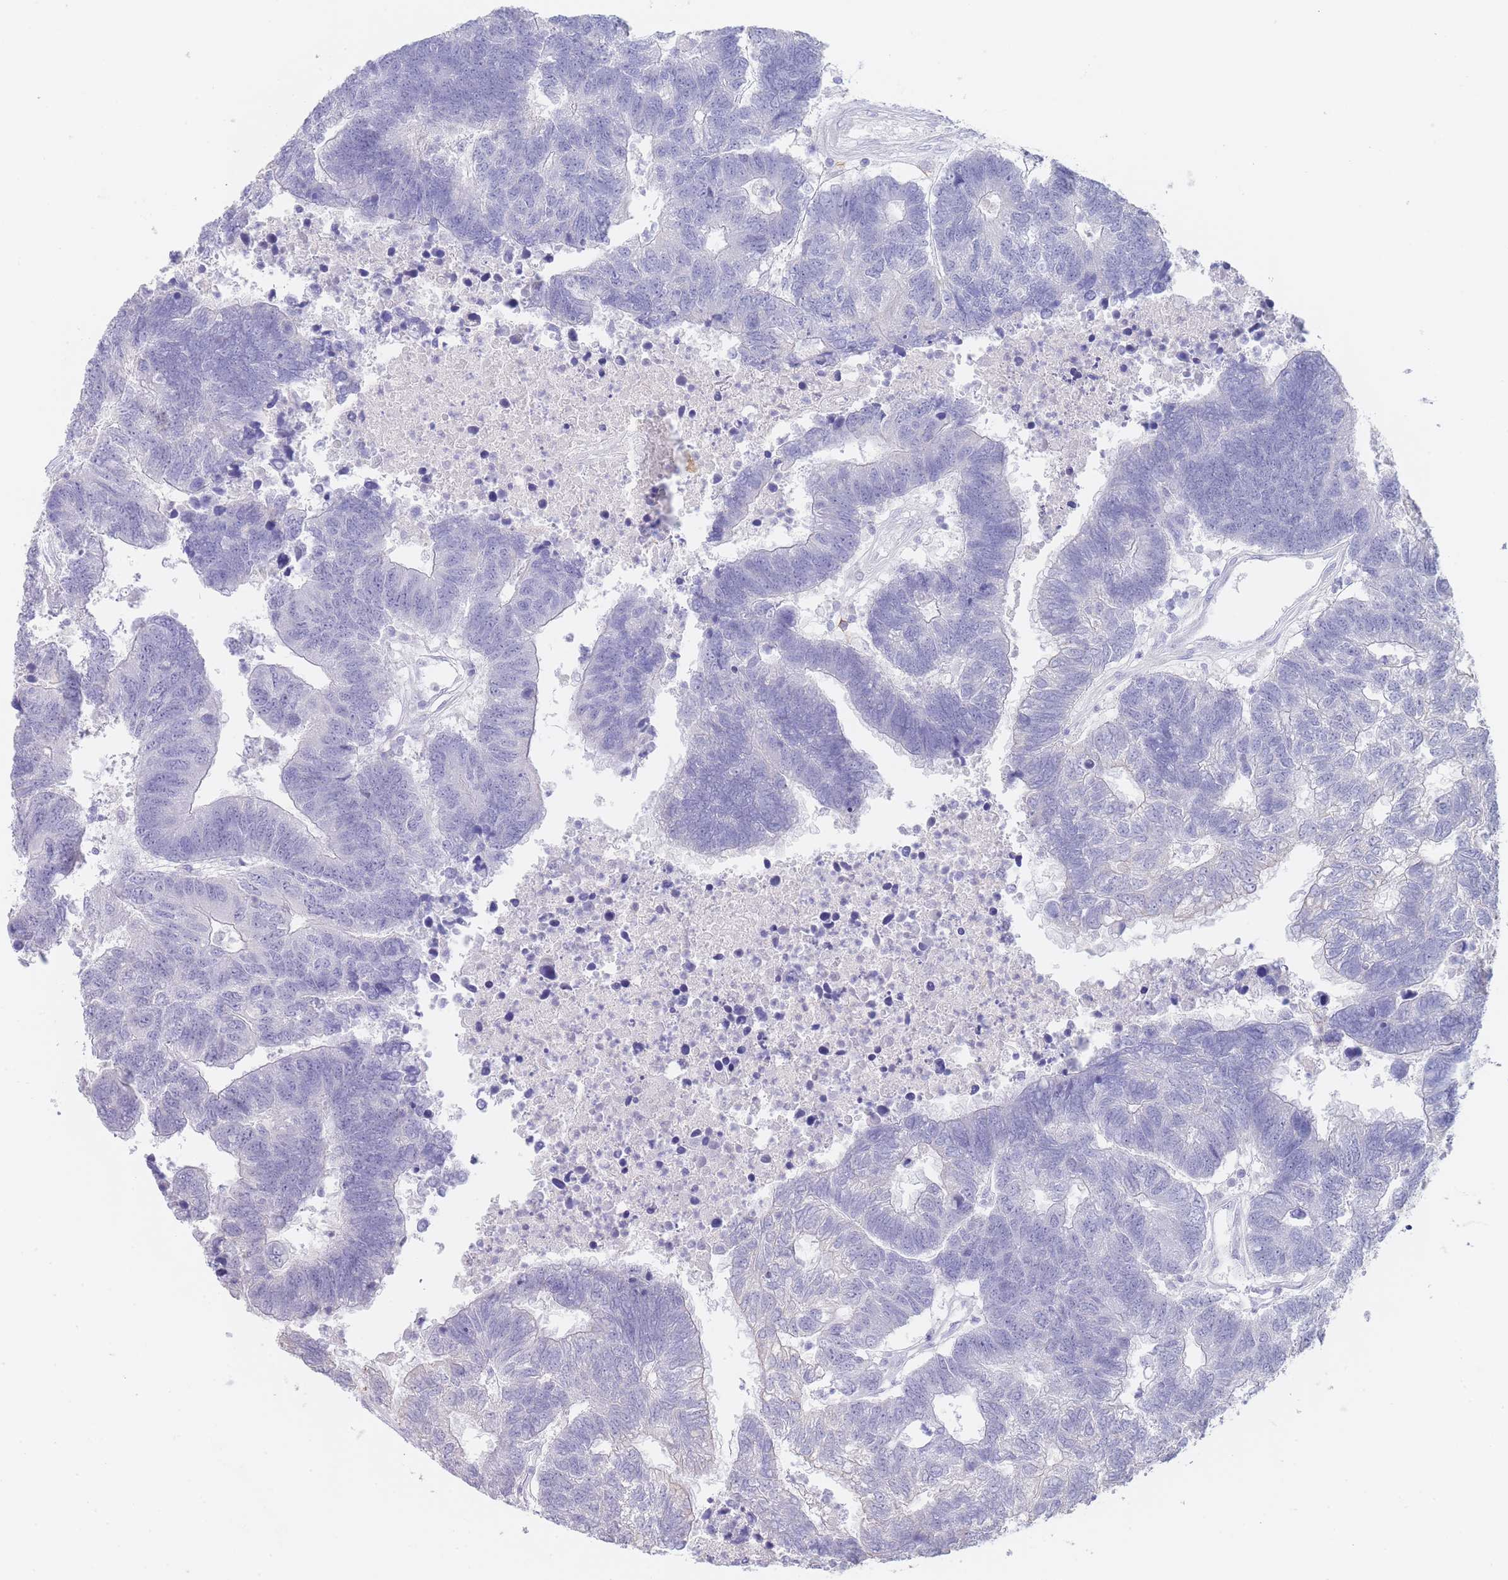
{"staining": {"intensity": "negative", "quantity": "none", "location": "none"}, "tissue": "colorectal cancer", "cell_type": "Tumor cells", "image_type": "cancer", "snomed": [{"axis": "morphology", "description": "Adenocarcinoma, NOS"}, {"axis": "topography", "description": "Colon"}], "caption": "Tumor cells show no significant protein positivity in adenocarcinoma (colorectal). (DAB immunohistochemistry (IHC) with hematoxylin counter stain).", "gene": "CD37", "patient": {"sex": "female", "age": 48}}